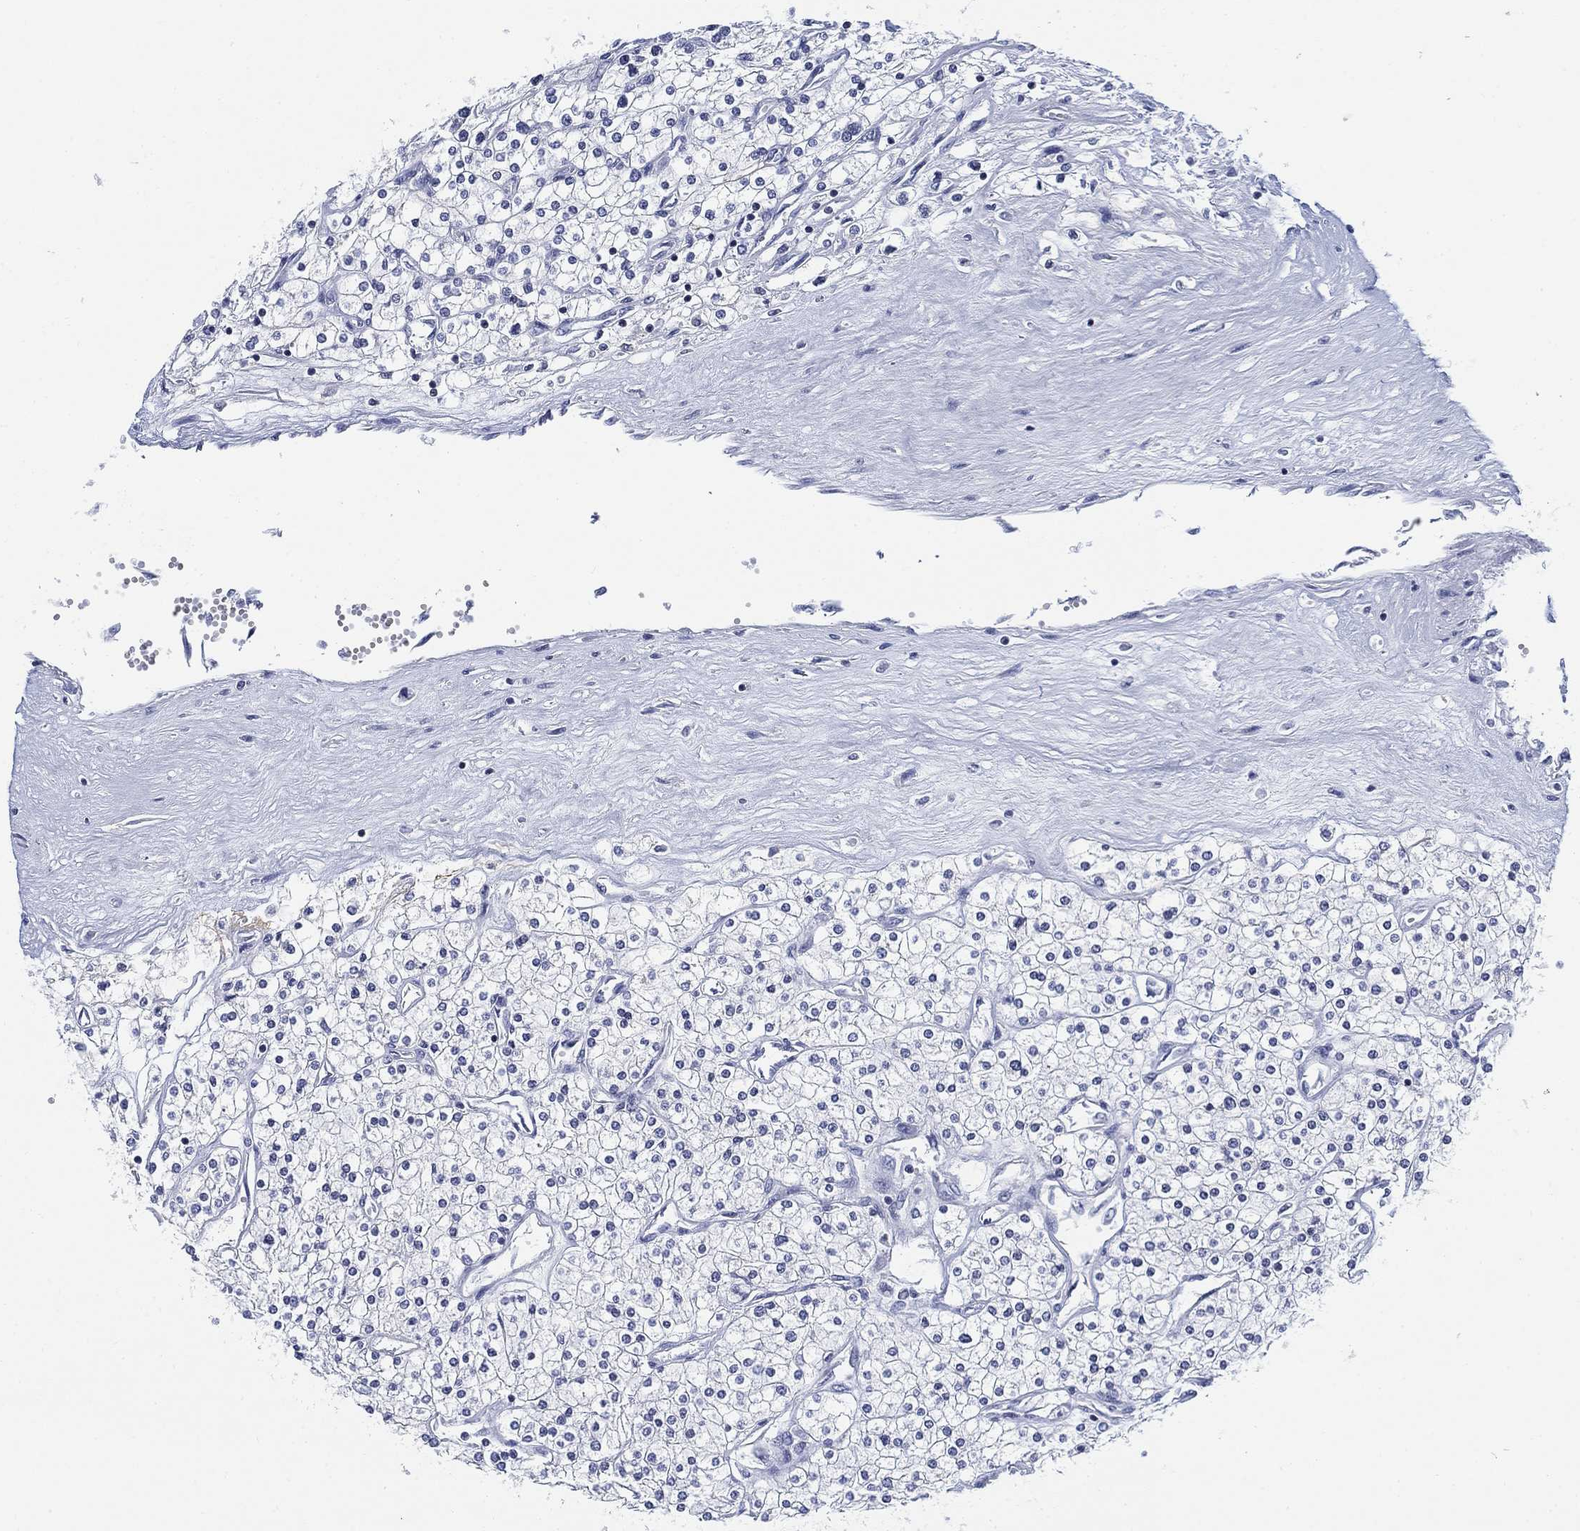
{"staining": {"intensity": "negative", "quantity": "none", "location": "none"}, "tissue": "renal cancer", "cell_type": "Tumor cells", "image_type": "cancer", "snomed": [{"axis": "morphology", "description": "Adenocarcinoma, NOS"}, {"axis": "topography", "description": "Kidney"}], "caption": "This is an IHC image of renal adenocarcinoma. There is no positivity in tumor cells.", "gene": "FYB1", "patient": {"sex": "male", "age": 80}}